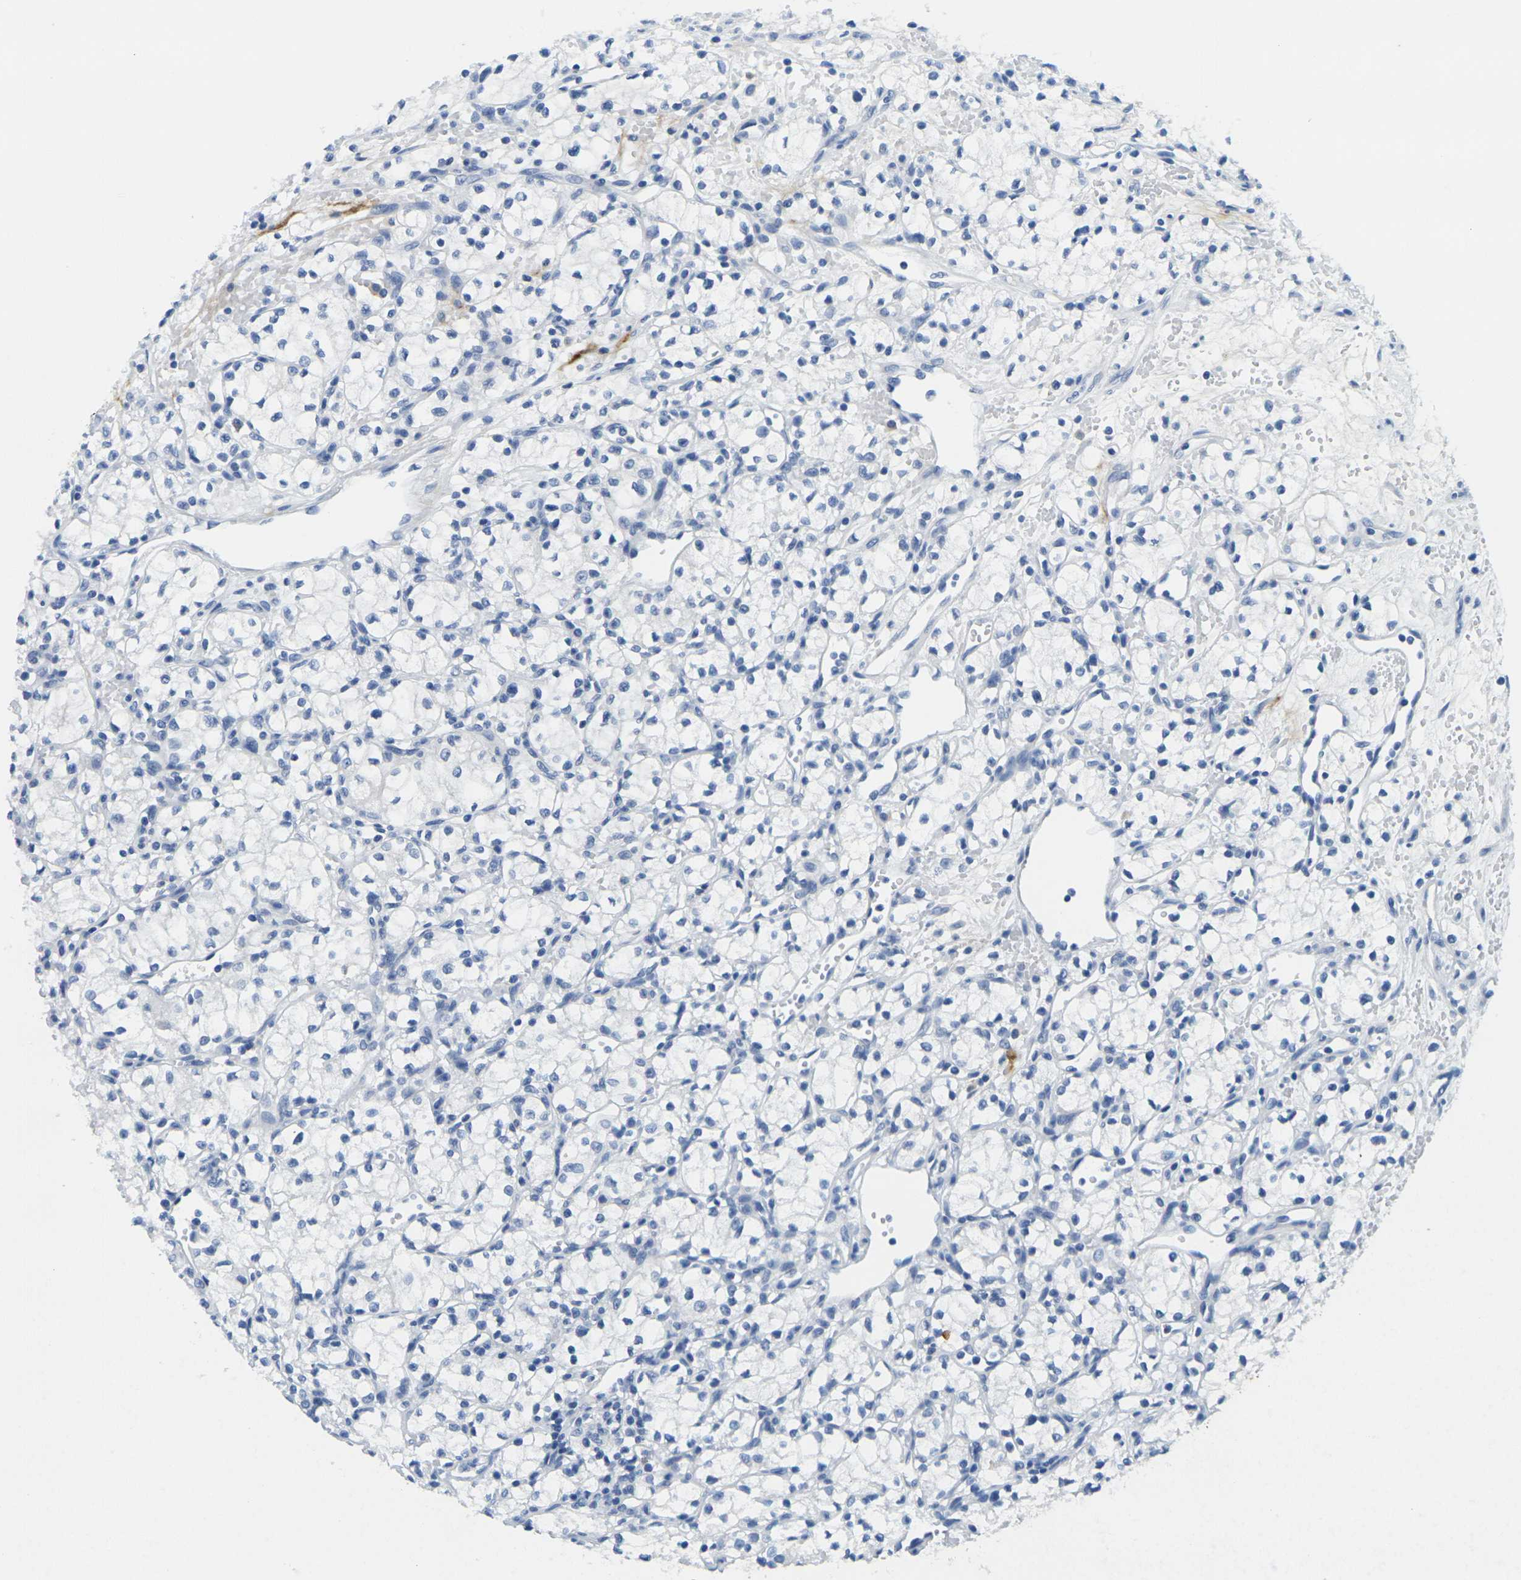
{"staining": {"intensity": "negative", "quantity": "none", "location": "none"}, "tissue": "renal cancer", "cell_type": "Tumor cells", "image_type": "cancer", "snomed": [{"axis": "morphology", "description": "Normal tissue, NOS"}, {"axis": "morphology", "description": "Adenocarcinoma, NOS"}, {"axis": "topography", "description": "Kidney"}], "caption": "High magnification brightfield microscopy of adenocarcinoma (renal) stained with DAB (3,3'-diaminobenzidine) (brown) and counterstained with hematoxylin (blue): tumor cells show no significant expression. (DAB IHC visualized using brightfield microscopy, high magnification).", "gene": "FAM3D", "patient": {"sex": "male", "age": 59}}